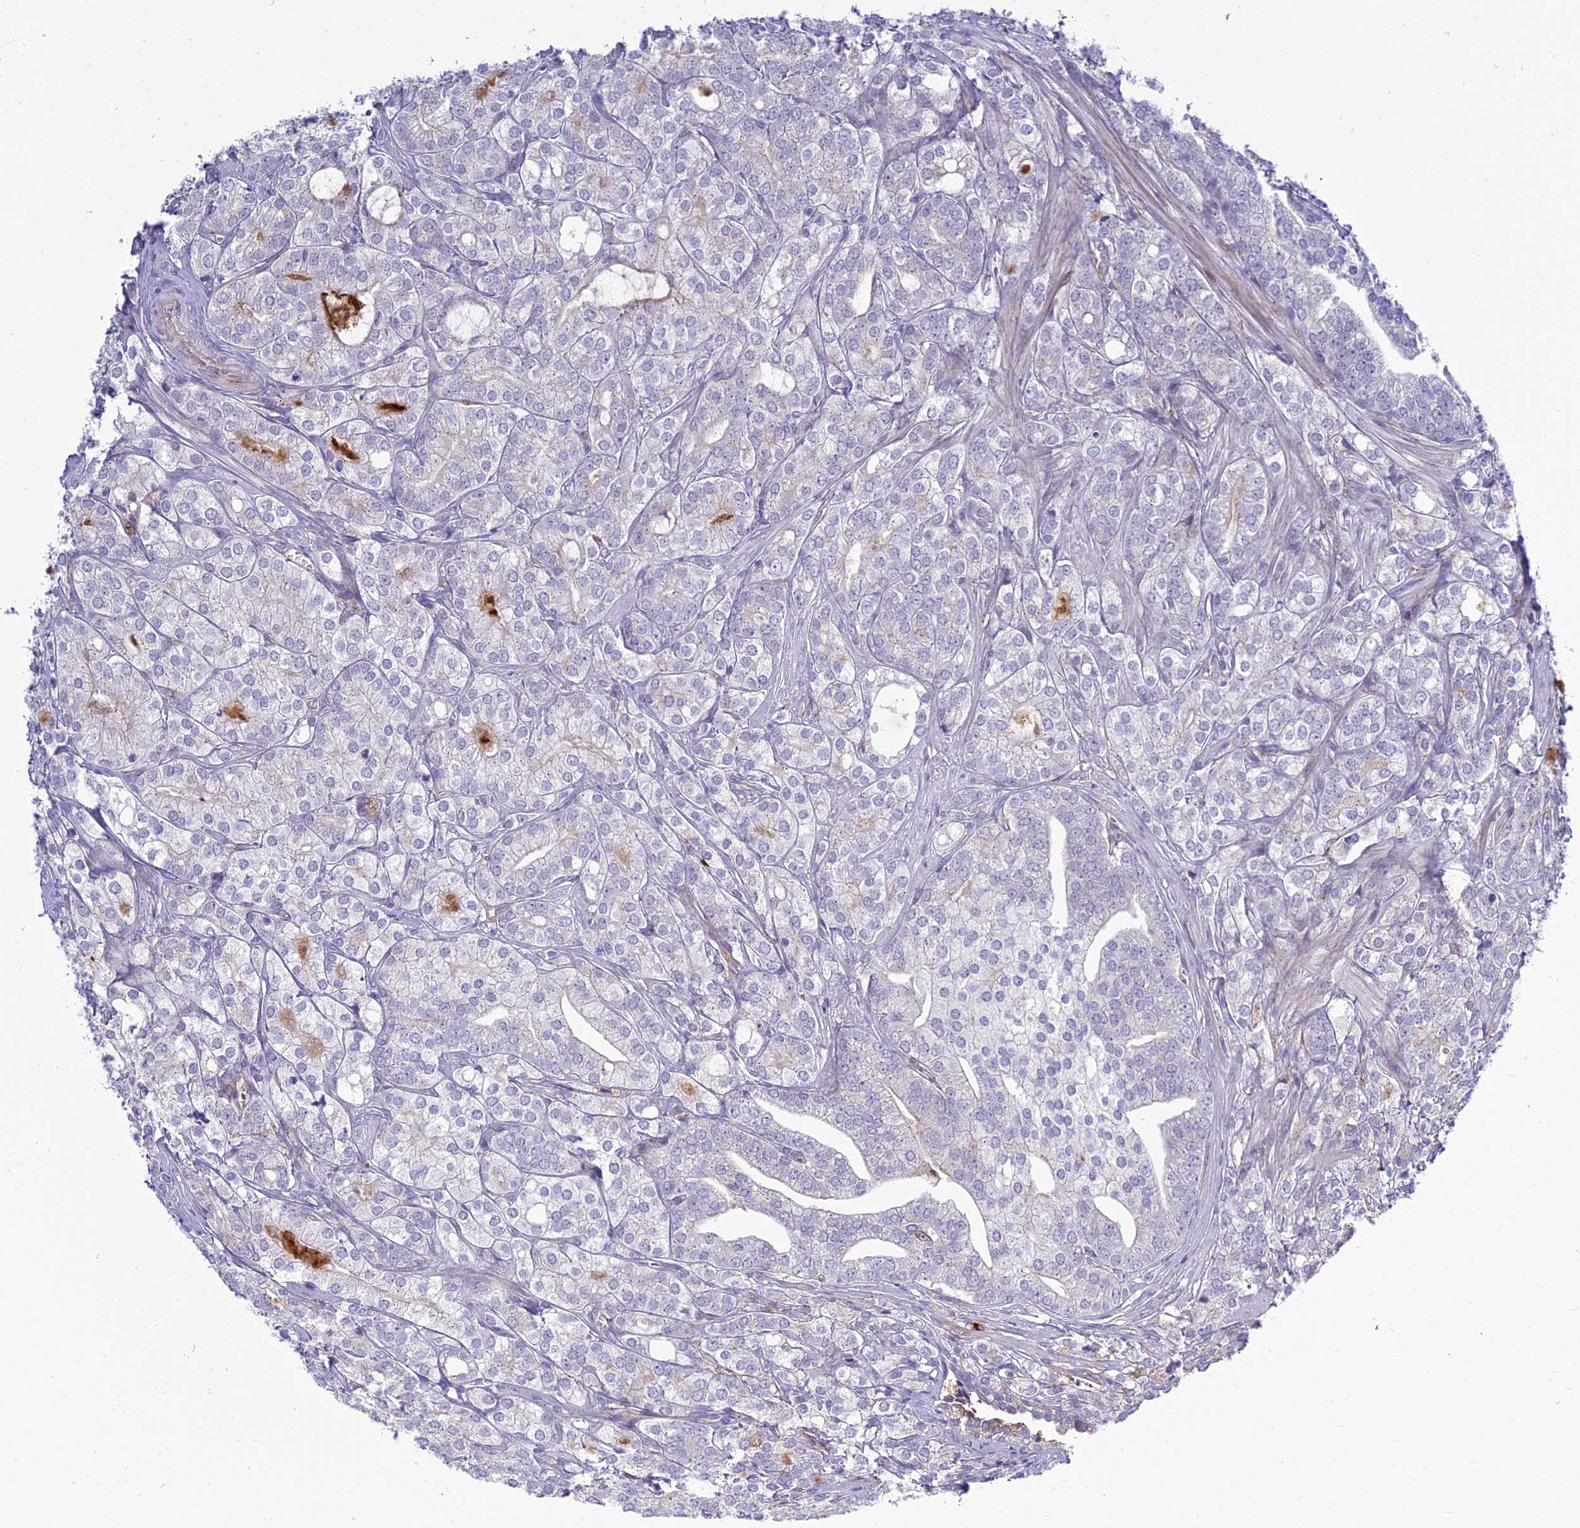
{"staining": {"intensity": "negative", "quantity": "none", "location": "none"}, "tissue": "prostate cancer", "cell_type": "Tumor cells", "image_type": "cancer", "snomed": [{"axis": "morphology", "description": "Adenocarcinoma, High grade"}, {"axis": "topography", "description": "Prostate"}], "caption": "Image shows no significant protein expression in tumor cells of prostate cancer (adenocarcinoma (high-grade)). Brightfield microscopy of immunohistochemistry (IHC) stained with DAB (3,3'-diaminobenzidine) (brown) and hematoxylin (blue), captured at high magnification.", "gene": "CLEC11A", "patient": {"sex": "male", "age": 50}}